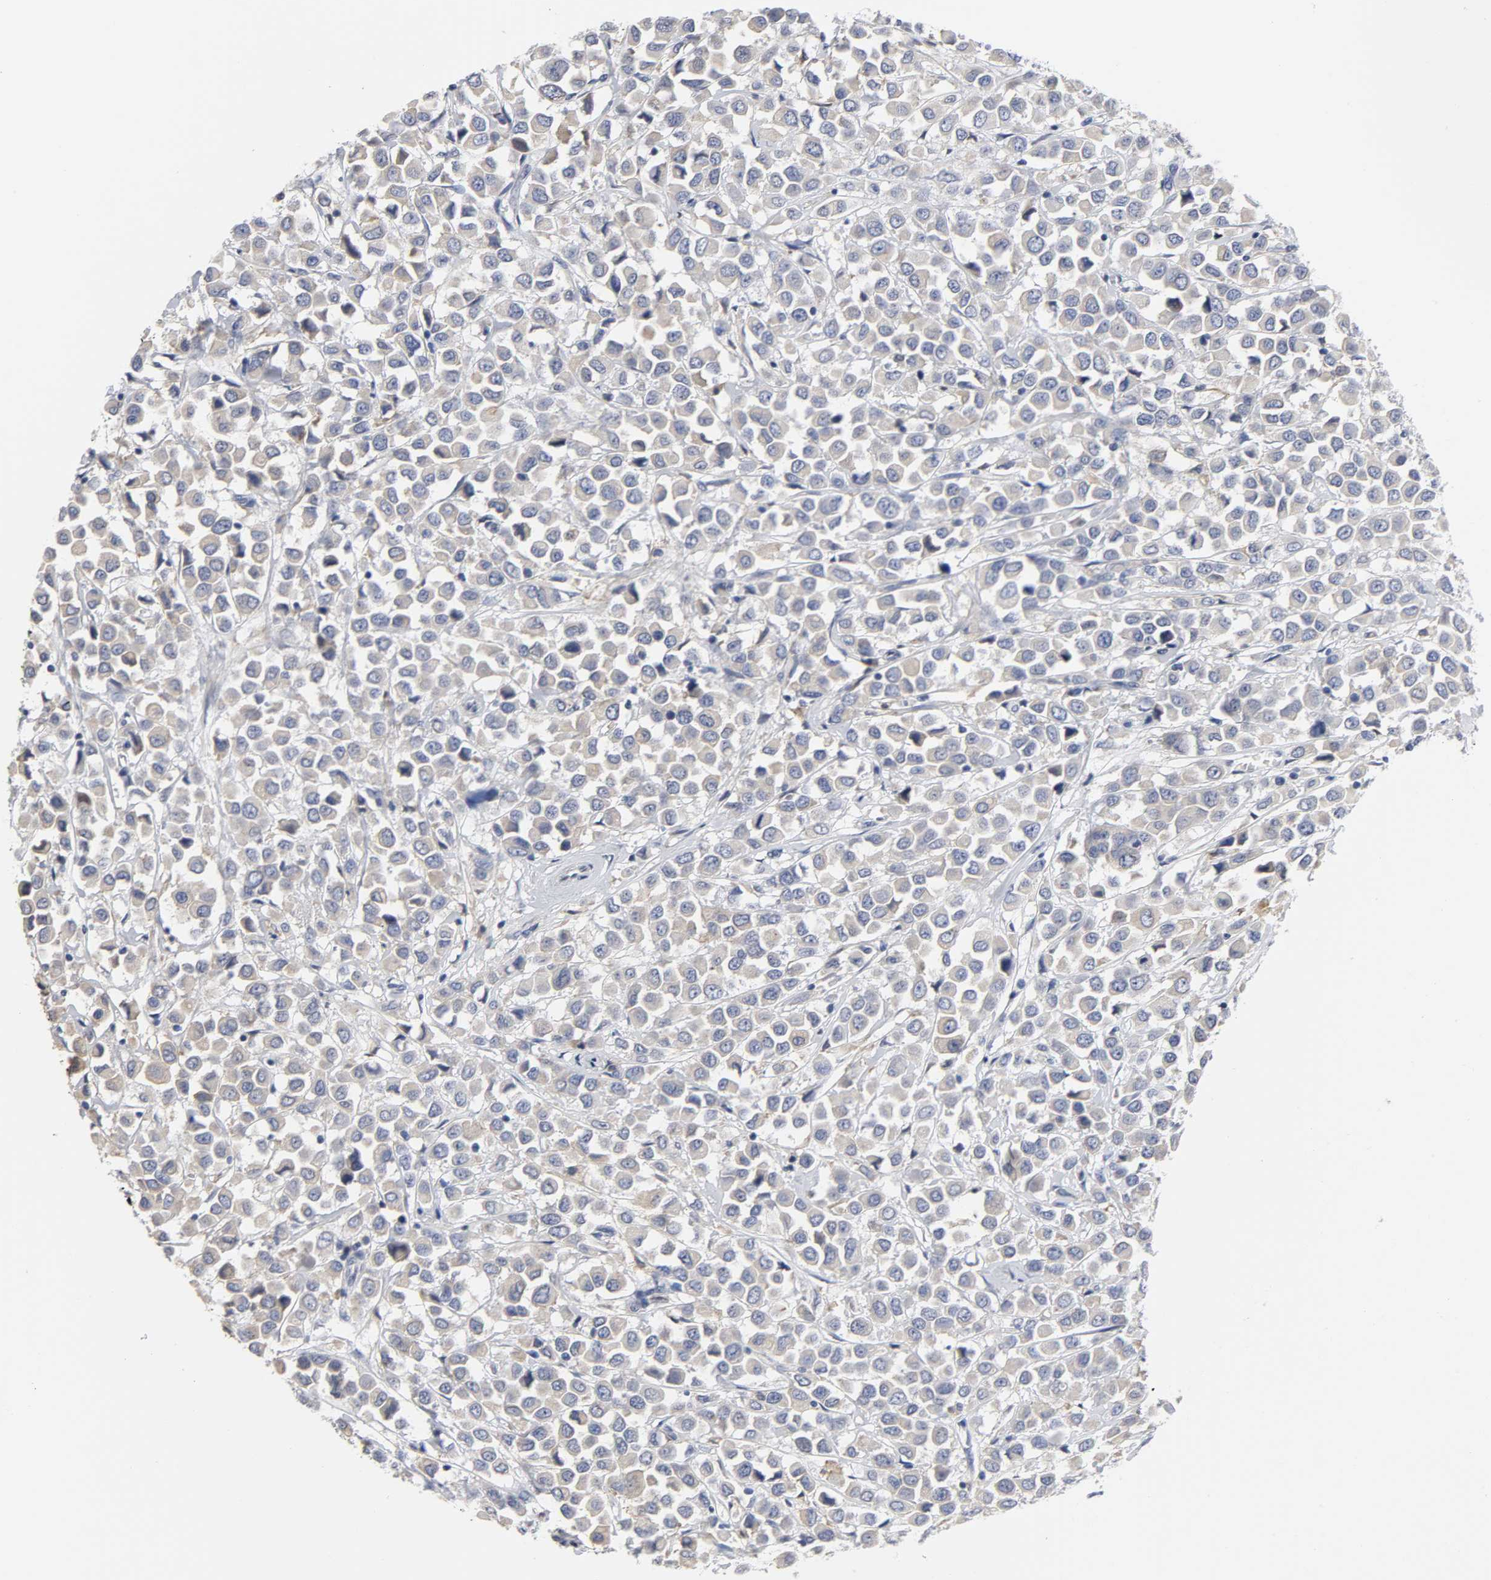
{"staining": {"intensity": "weak", "quantity": ">75%", "location": "cytoplasmic/membranous"}, "tissue": "breast cancer", "cell_type": "Tumor cells", "image_type": "cancer", "snomed": [{"axis": "morphology", "description": "Duct carcinoma"}, {"axis": "topography", "description": "Breast"}], "caption": "Immunohistochemical staining of breast cancer reveals low levels of weak cytoplasmic/membranous expression in approximately >75% of tumor cells. (DAB (3,3'-diaminobenzidine) IHC, brown staining for protein, blue staining for nuclei).", "gene": "HCK", "patient": {"sex": "female", "age": 61}}